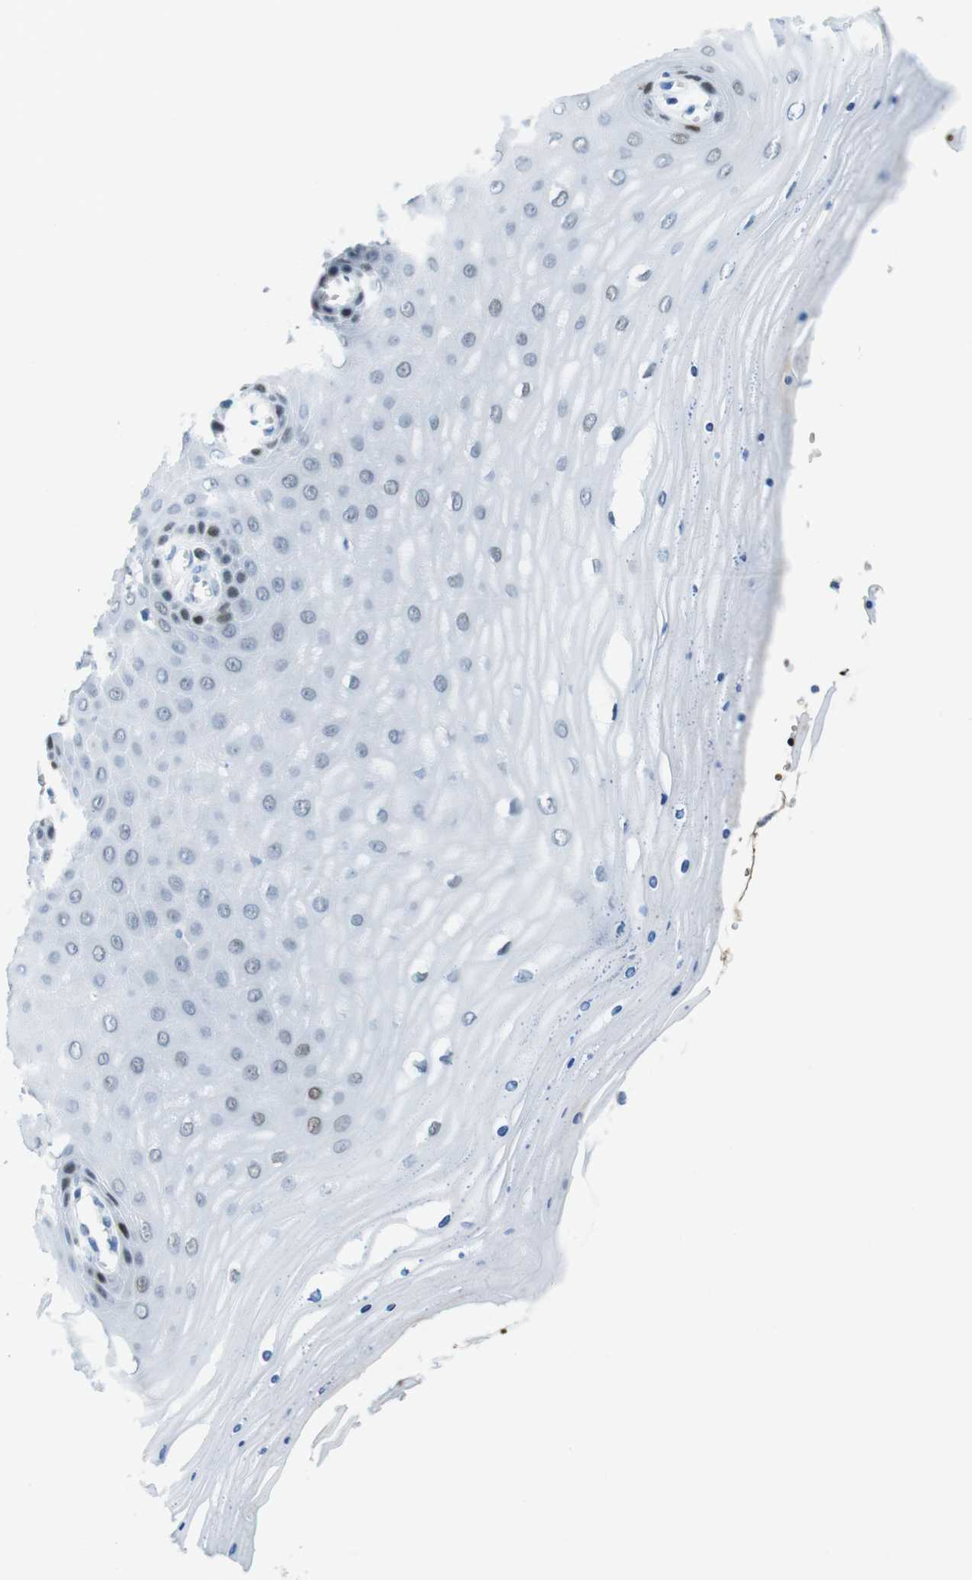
{"staining": {"intensity": "negative", "quantity": "none", "location": "none"}, "tissue": "cervix", "cell_type": "Glandular cells", "image_type": "normal", "snomed": [{"axis": "morphology", "description": "Normal tissue, NOS"}, {"axis": "topography", "description": "Cervix"}], "caption": "The micrograph shows no significant positivity in glandular cells of cervix. (Immunohistochemistry (ihc), brightfield microscopy, high magnification).", "gene": "TFAP2C", "patient": {"sex": "female", "age": 55}}